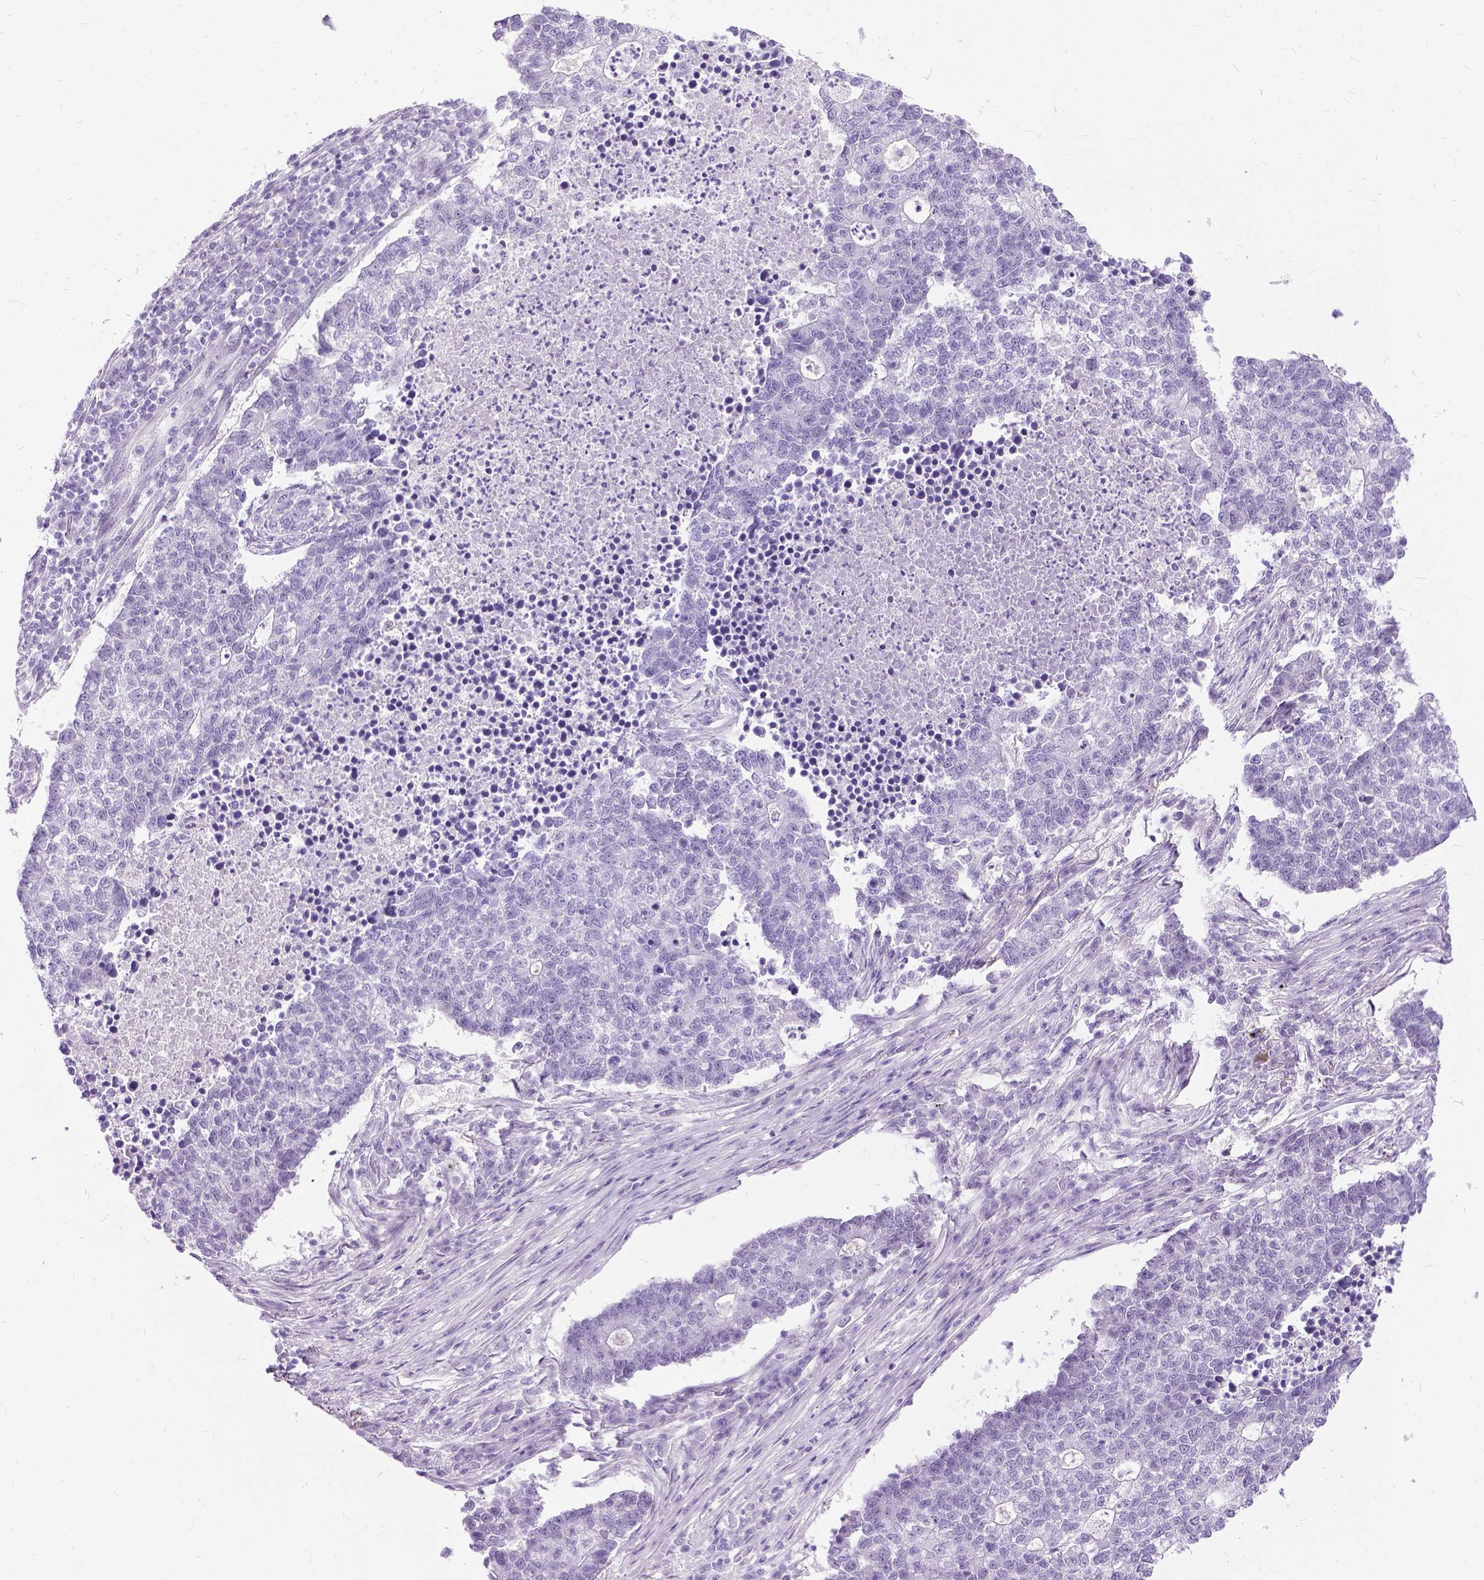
{"staining": {"intensity": "negative", "quantity": "none", "location": "none"}, "tissue": "lung cancer", "cell_type": "Tumor cells", "image_type": "cancer", "snomed": [{"axis": "morphology", "description": "Adenocarcinoma, NOS"}, {"axis": "topography", "description": "Lung"}], "caption": "There is no significant expression in tumor cells of lung cancer.", "gene": "PROB1", "patient": {"sex": "male", "age": 57}}